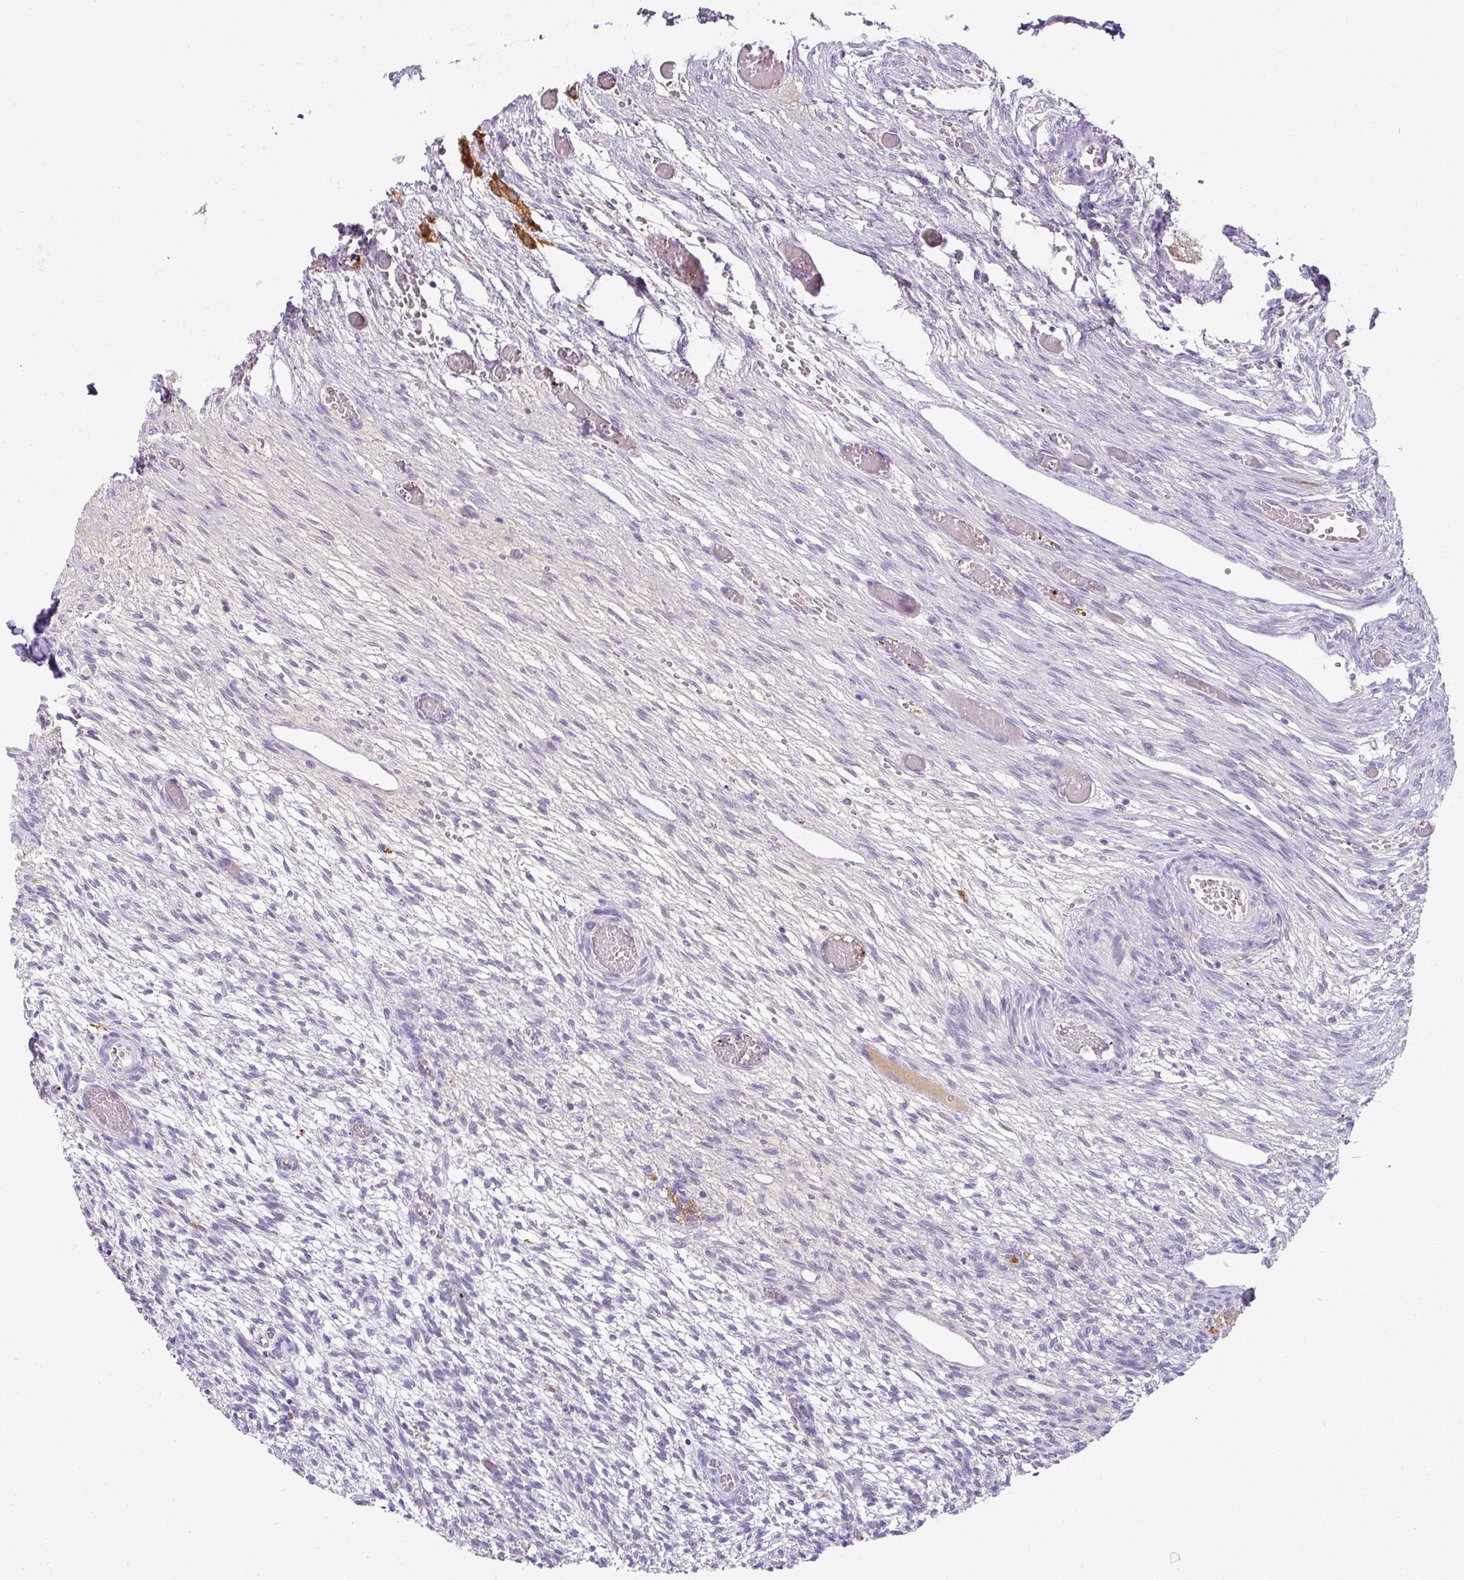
{"staining": {"intensity": "weak", "quantity": "<25%", "location": "nuclear"}, "tissue": "ovary", "cell_type": "Follicle cells", "image_type": "normal", "snomed": [{"axis": "morphology", "description": "Normal tissue, NOS"}, {"axis": "topography", "description": "Ovary"}], "caption": "DAB (3,3'-diaminobenzidine) immunohistochemical staining of benign human ovary reveals no significant staining in follicle cells. (Brightfield microscopy of DAB (3,3'-diaminobenzidine) IHC at high magnification).", "gene": "FGF17", "patient": {"sex": "female", "age": 67}}